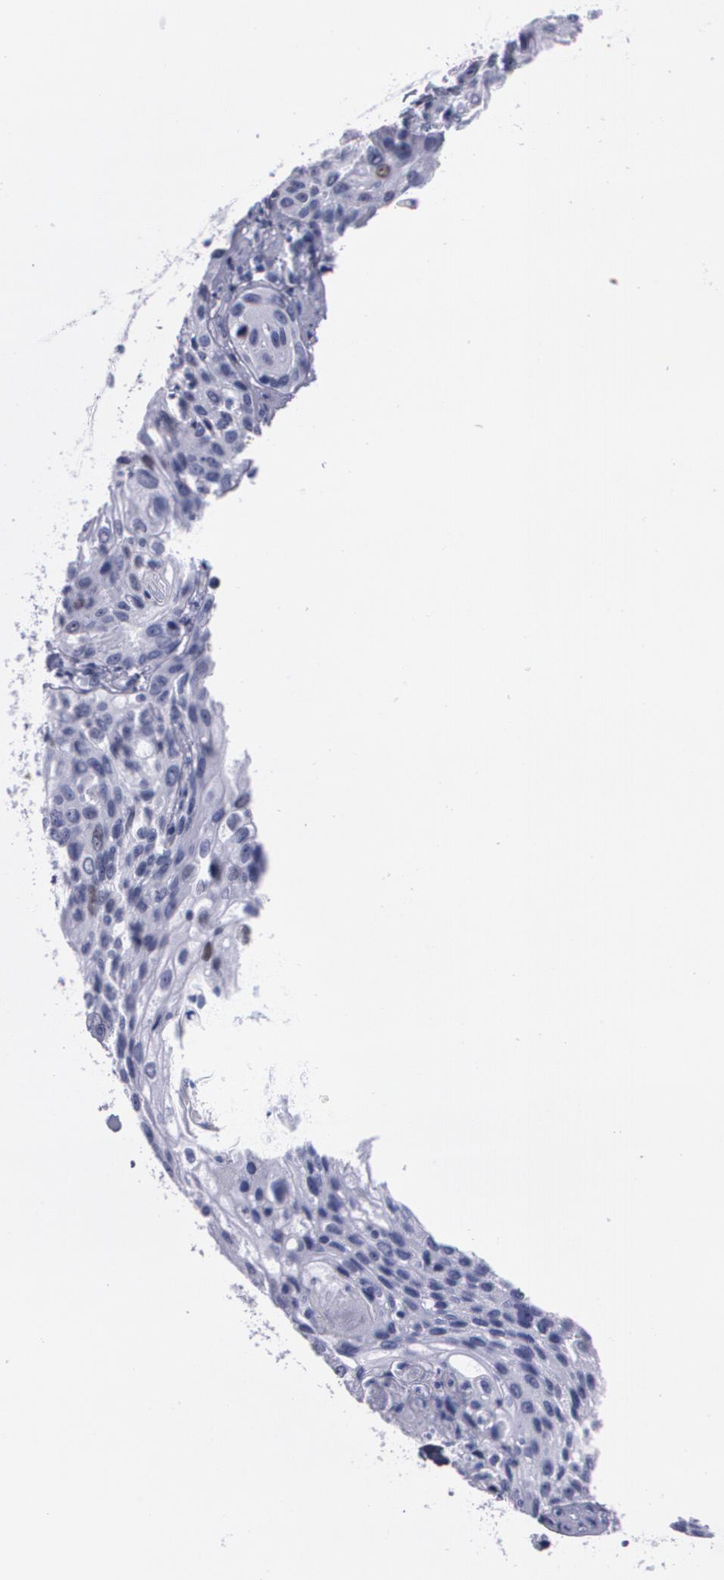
{"staining": {"intensity": "weak", "quantity": "<25%", "location": "nuclear"}, "tissue": "cervical cancer", "cell_type": "Tumor cells", "image_type": "cancer", "snomed": [{"axis": "morphology", "description": "Squamous cell carcinoma, NOS"}, {"axis": "topography", "description": "Cervix"}], "caption": "IHC image of human cervical cancer stained for a protein (brown), which displays no staining in tumor cells.", "gene": "TP53", "patient": {"sex": "female", "age": 32}}